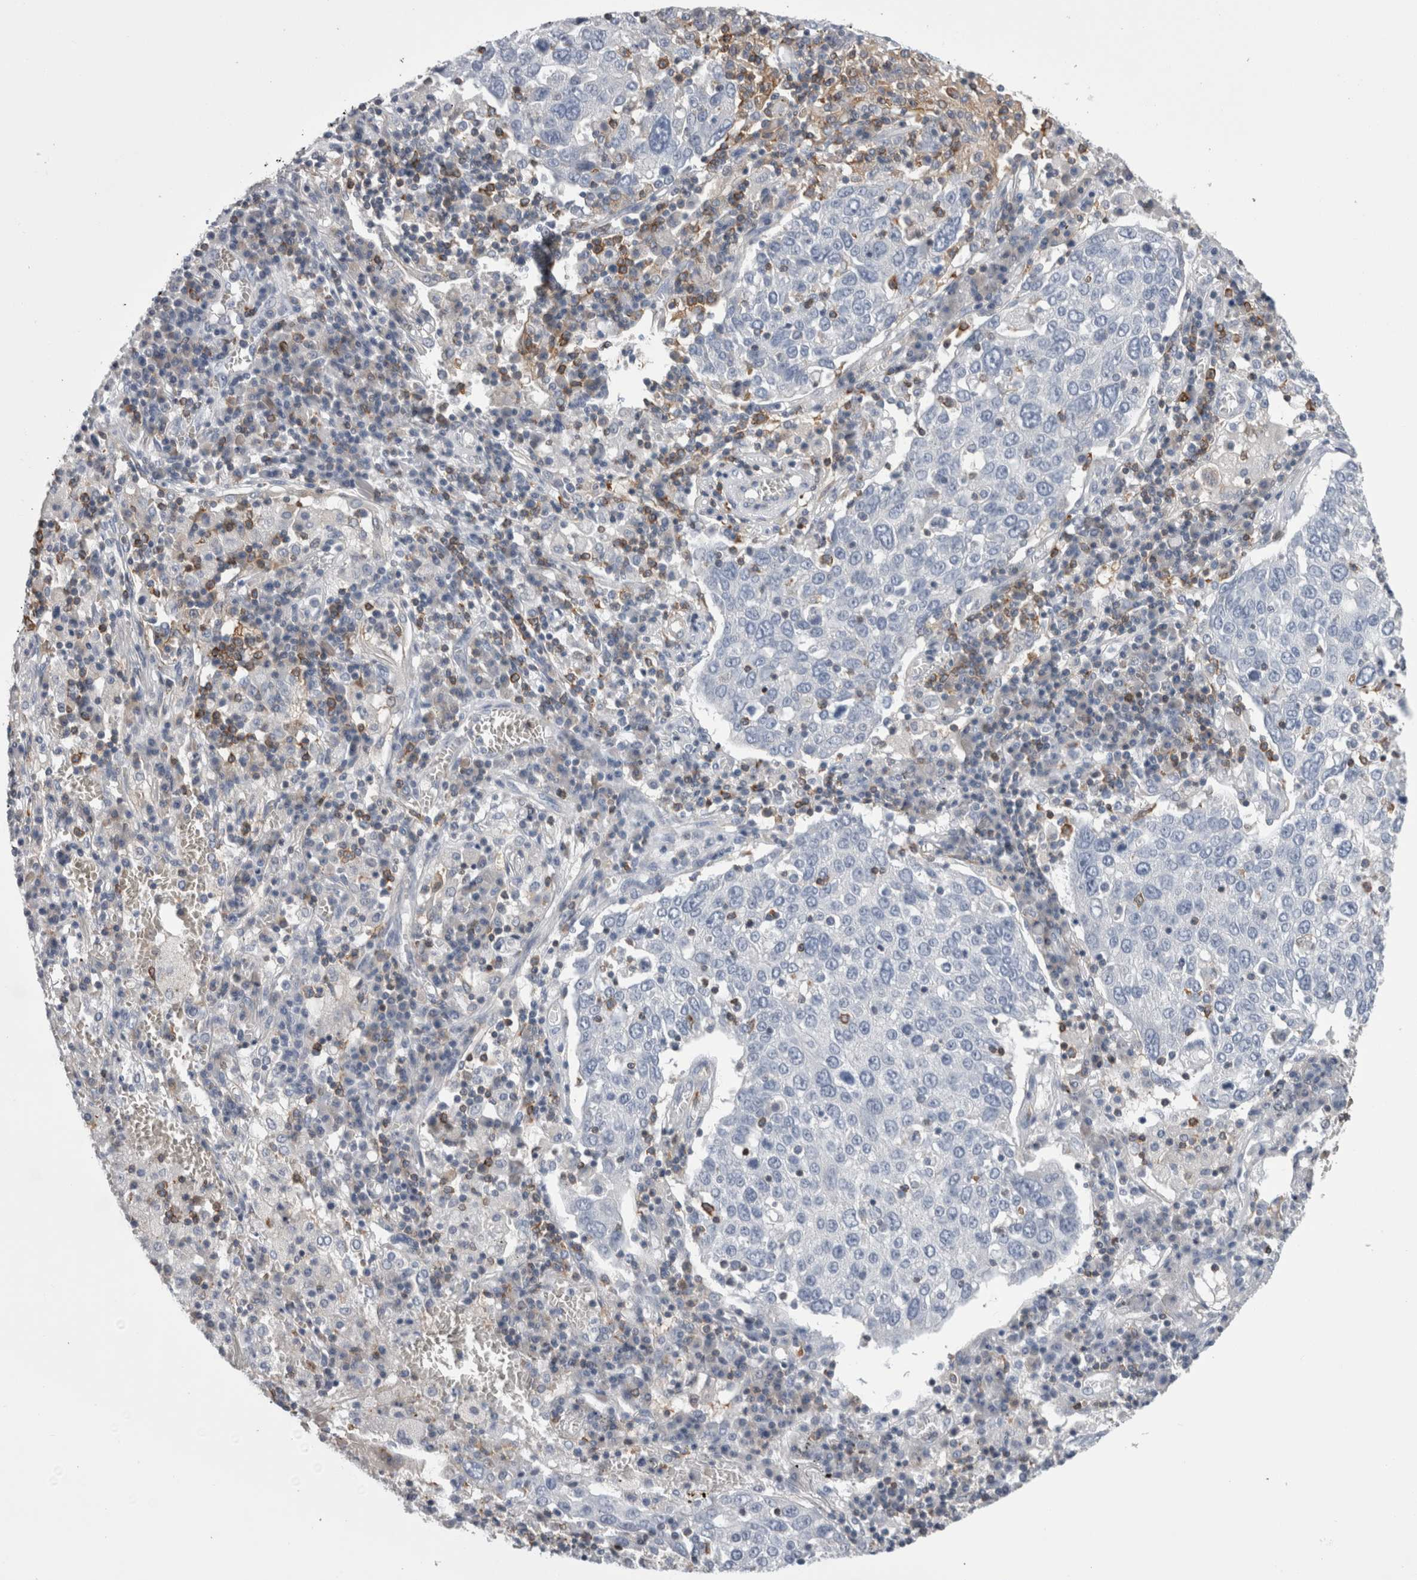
{"staining": {"intensity": "negative", "quantity": "none", "location": "none"}, "tissue": "lung cancer", "cell_type": "Tumor cells", "image_type": "cancer", "snomed": [{"axis": "morphology", "description": "Squamous cell carcinoma, NOS"}, {"axis": "topography", "description": "Lung"}], "caption": "DAB (3,3'-diaminobenzidine) immunohistochemical staining of human squamous cell carcinoma (lung) shows no significant positivity in tumor cells.", "gene": "DCTN6", "patient": {"sex": "male", "age": 65}}